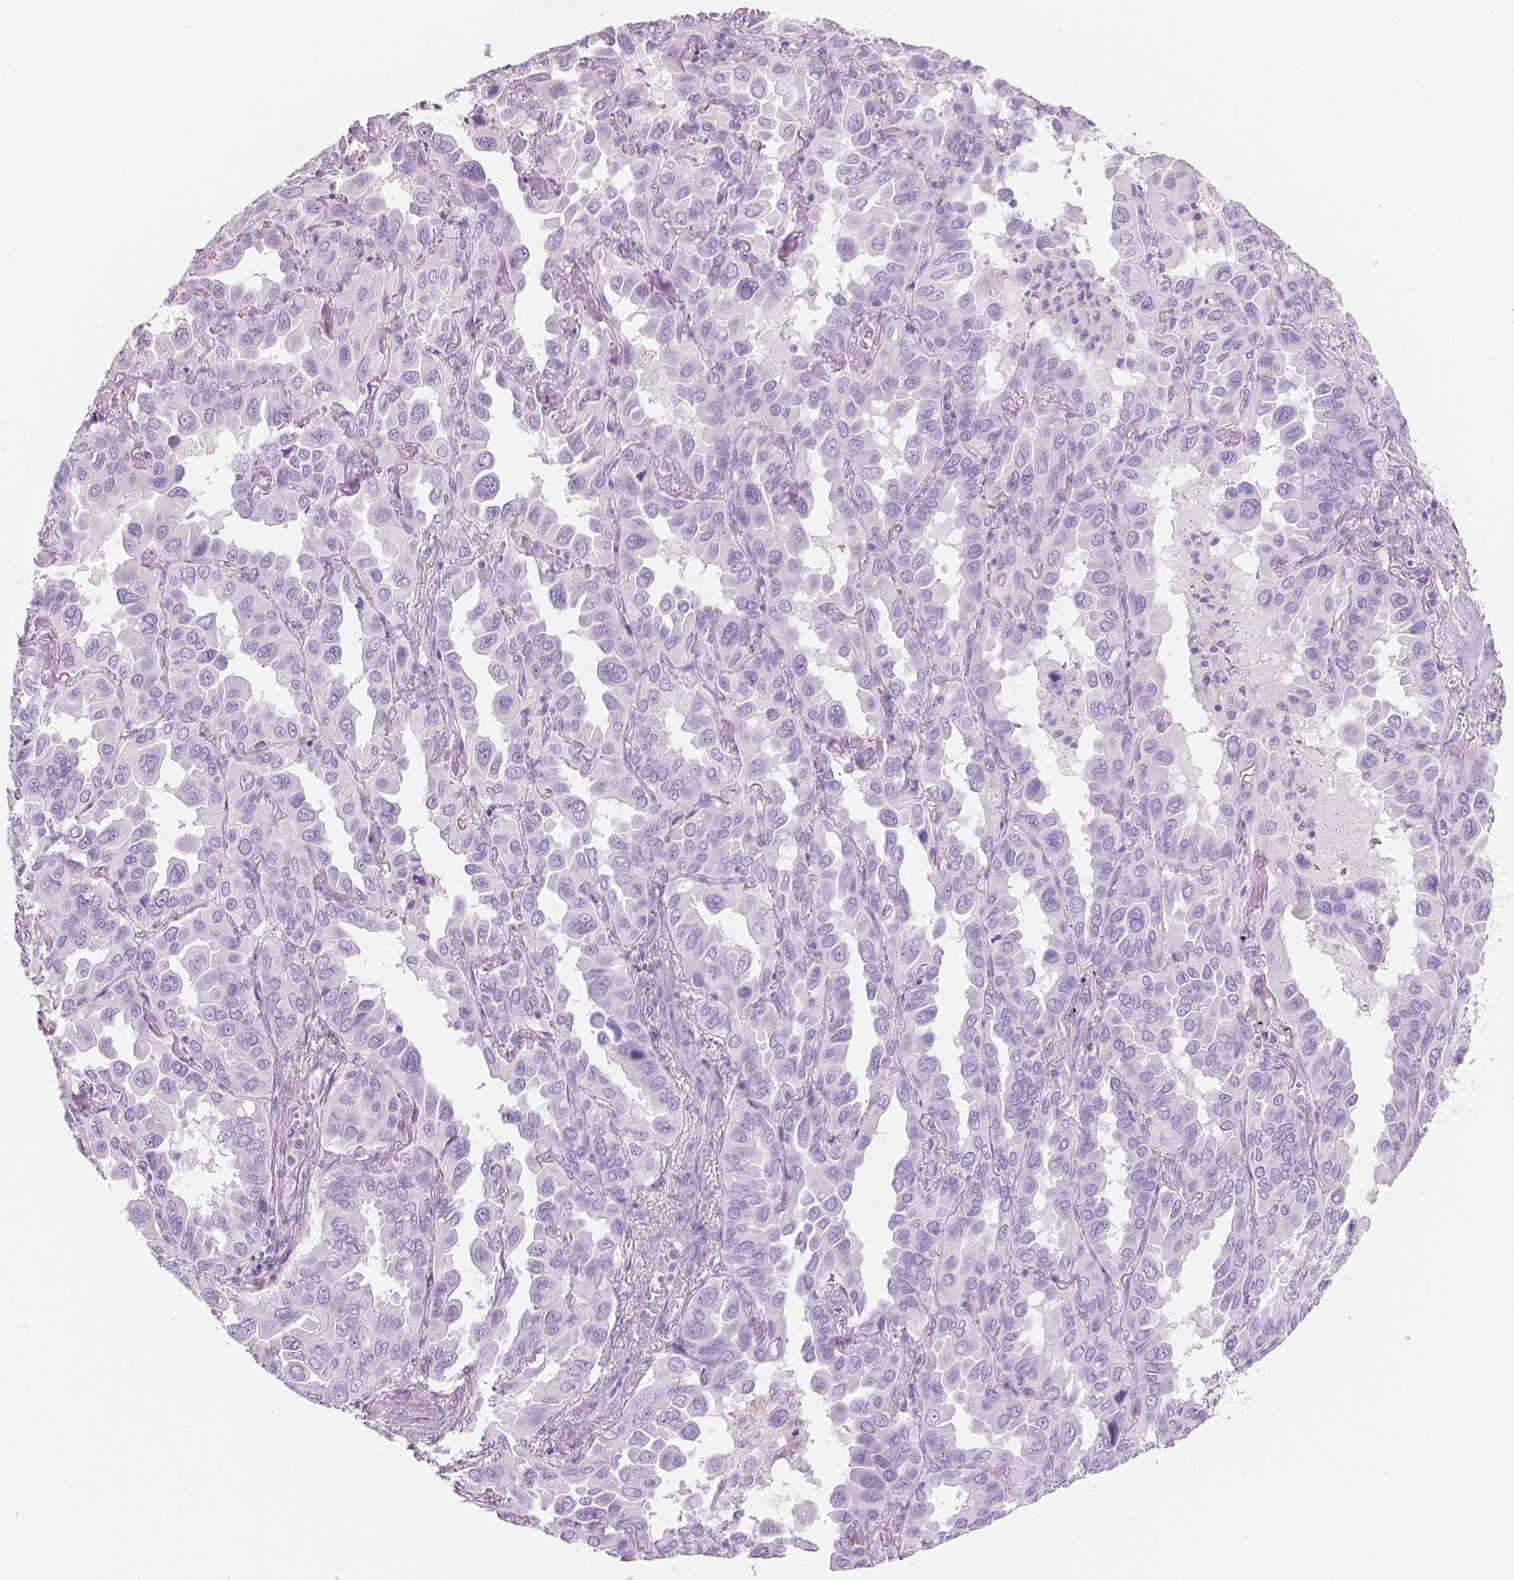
{"staining": {"intensity": "negative", "quantity": "none", "location": "none"}, "tissue": "lung cancer", "cell_type": "Tumor cells", "image_type": "cancer", "snomed": [{"axis": "morphology", "description": "Adenocarcinoma, NOS"}, {"axis": "topography", "description": "Lung"}], "caption": "An immunohistochemistry micrograph of lung adenocarcinoma is shown. There is no staining in tumor cells of lung adenocarcinoma.", "gene": "PLIN4", "patient": {"sex": "male", "age": 64}}